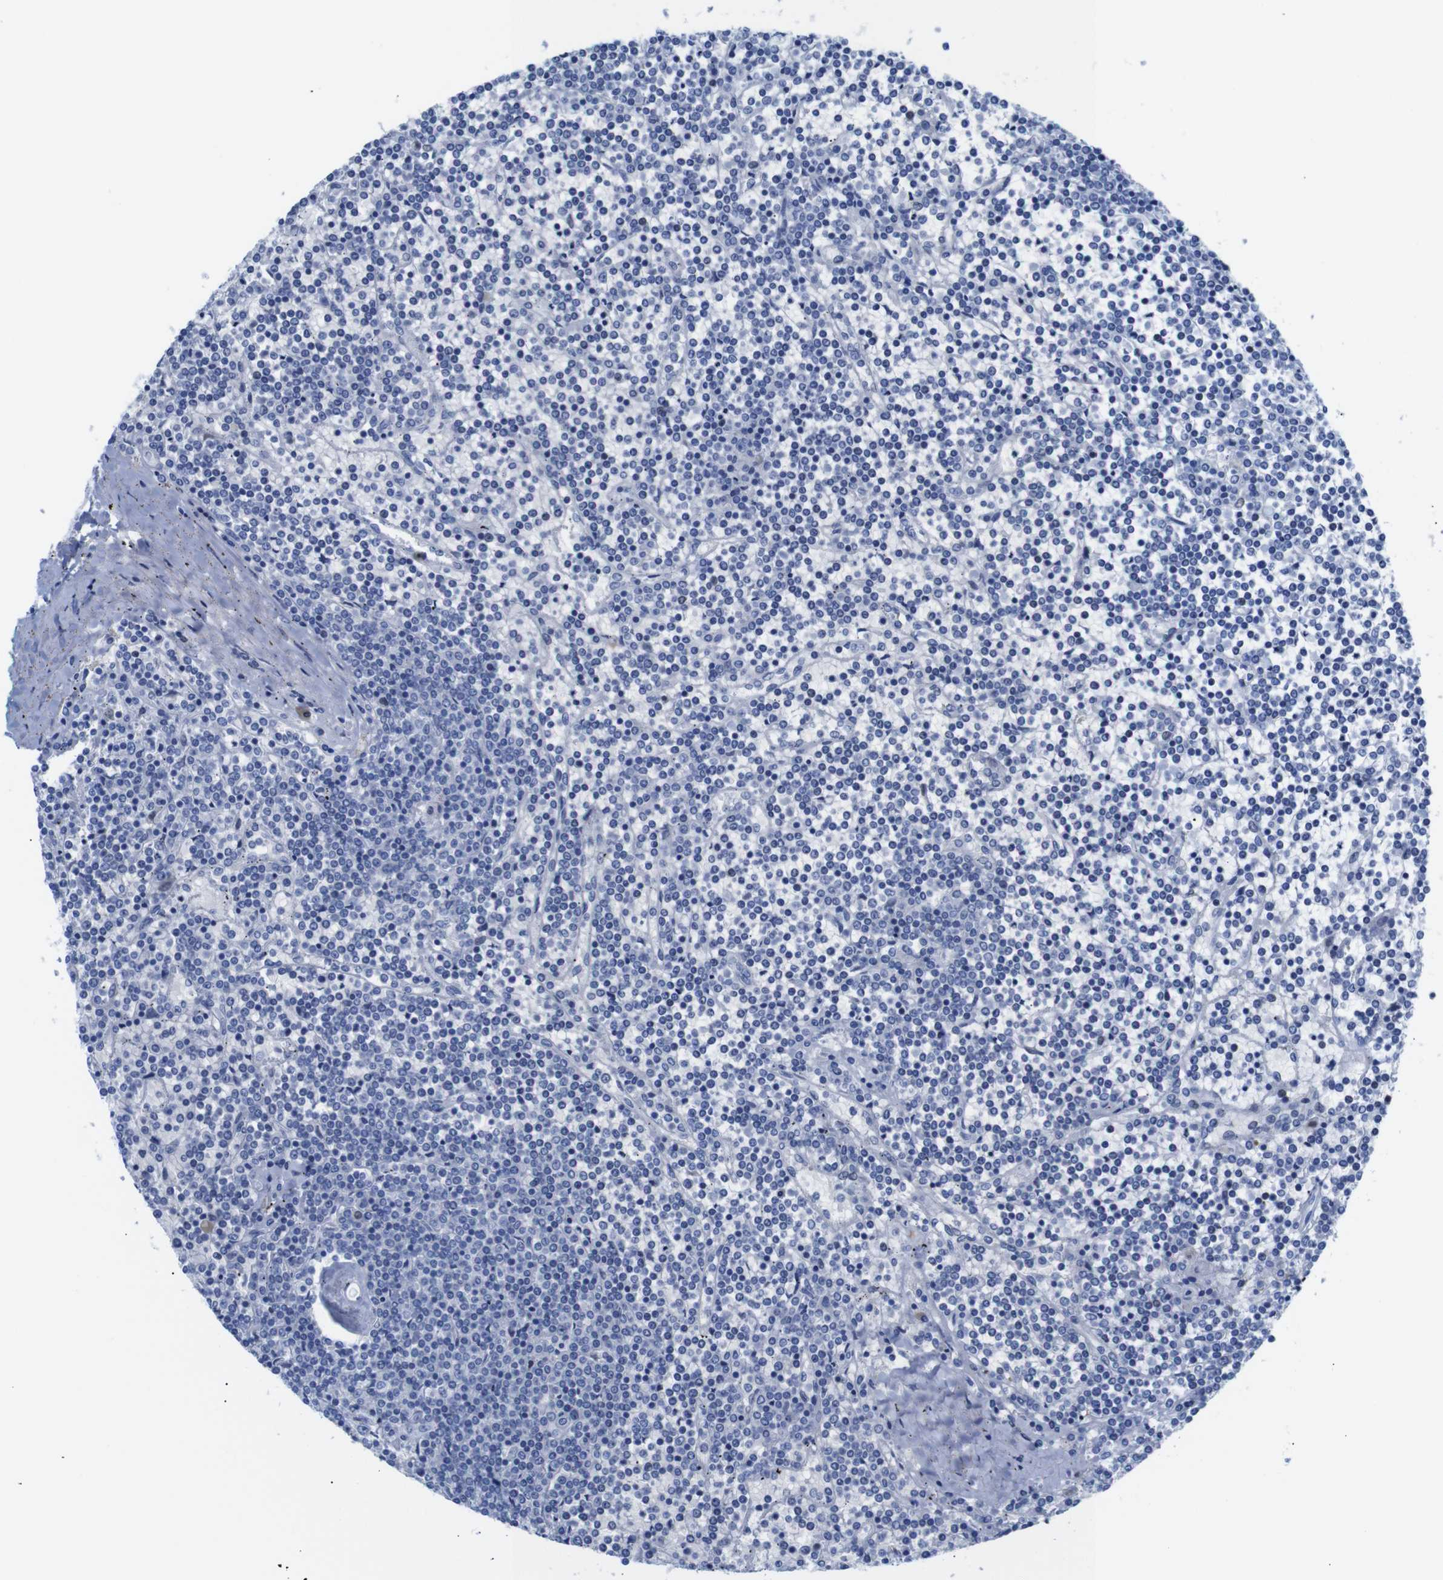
{"staining": {"intensity": "negative", "quantity": "none", "location": "none"}, "tissue": "lymphoma", "cell_type": "Tumor cells", "image_type": "cancer", "snomed": [{"axis": "morphology", "description": "Malignant lymphoma, non-Hodgkin's type, Low grade"}, {"axis": "topography", "description": "Spleen"}], "caption": "IHC of lymphoma exhibits no staining in tumor cells.", "gene": "ERVMER34-1", "patient": {"sex": "female", "age": 19}}